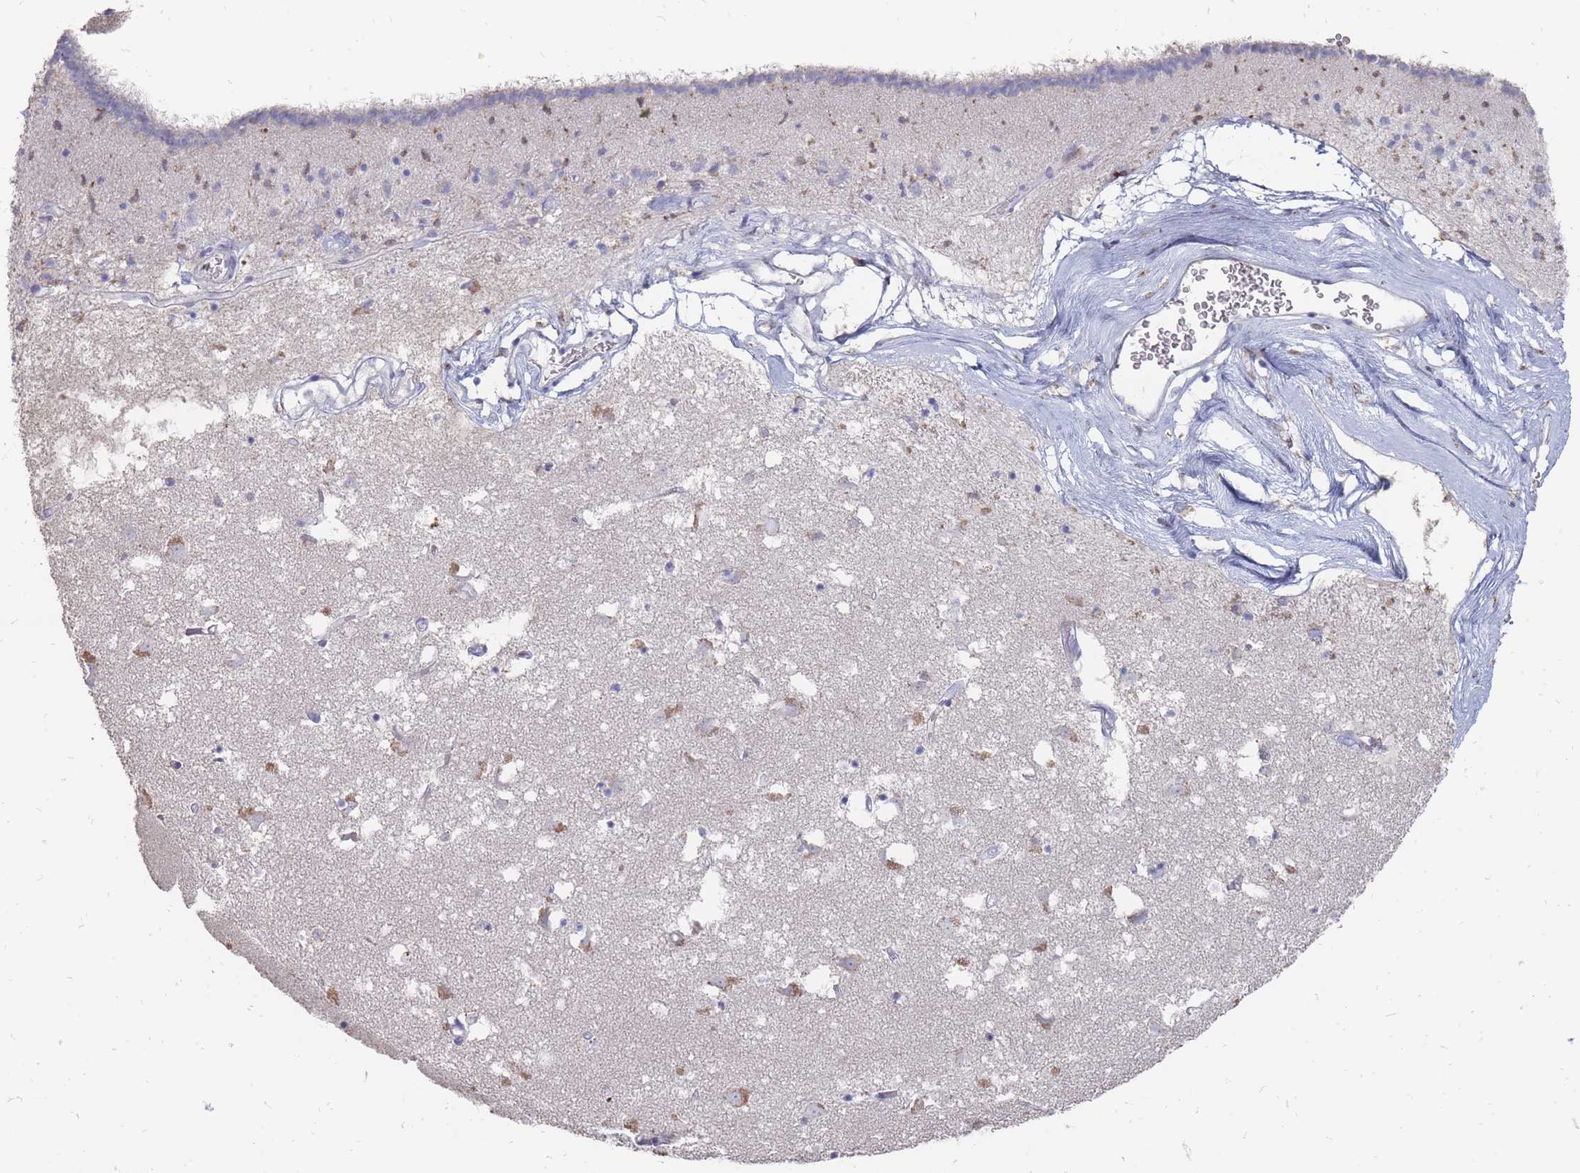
{"staining": {"intensity": "negative", "quantity": "none", "location": "none"}, "tissue": "caudate", "cell_type": "Glial cells", "image_type": "normal", "snomed": [{"axis": "morphology", "description": "Normal tissue, NOS"}, {"axis": "topography", "description": "Lateral ventricle wall"}], "caption": "Glial cells show no significant positivity in normal caudate.", "gene": "OTULINL", "patient": {"sex": "male", "age": 58}}